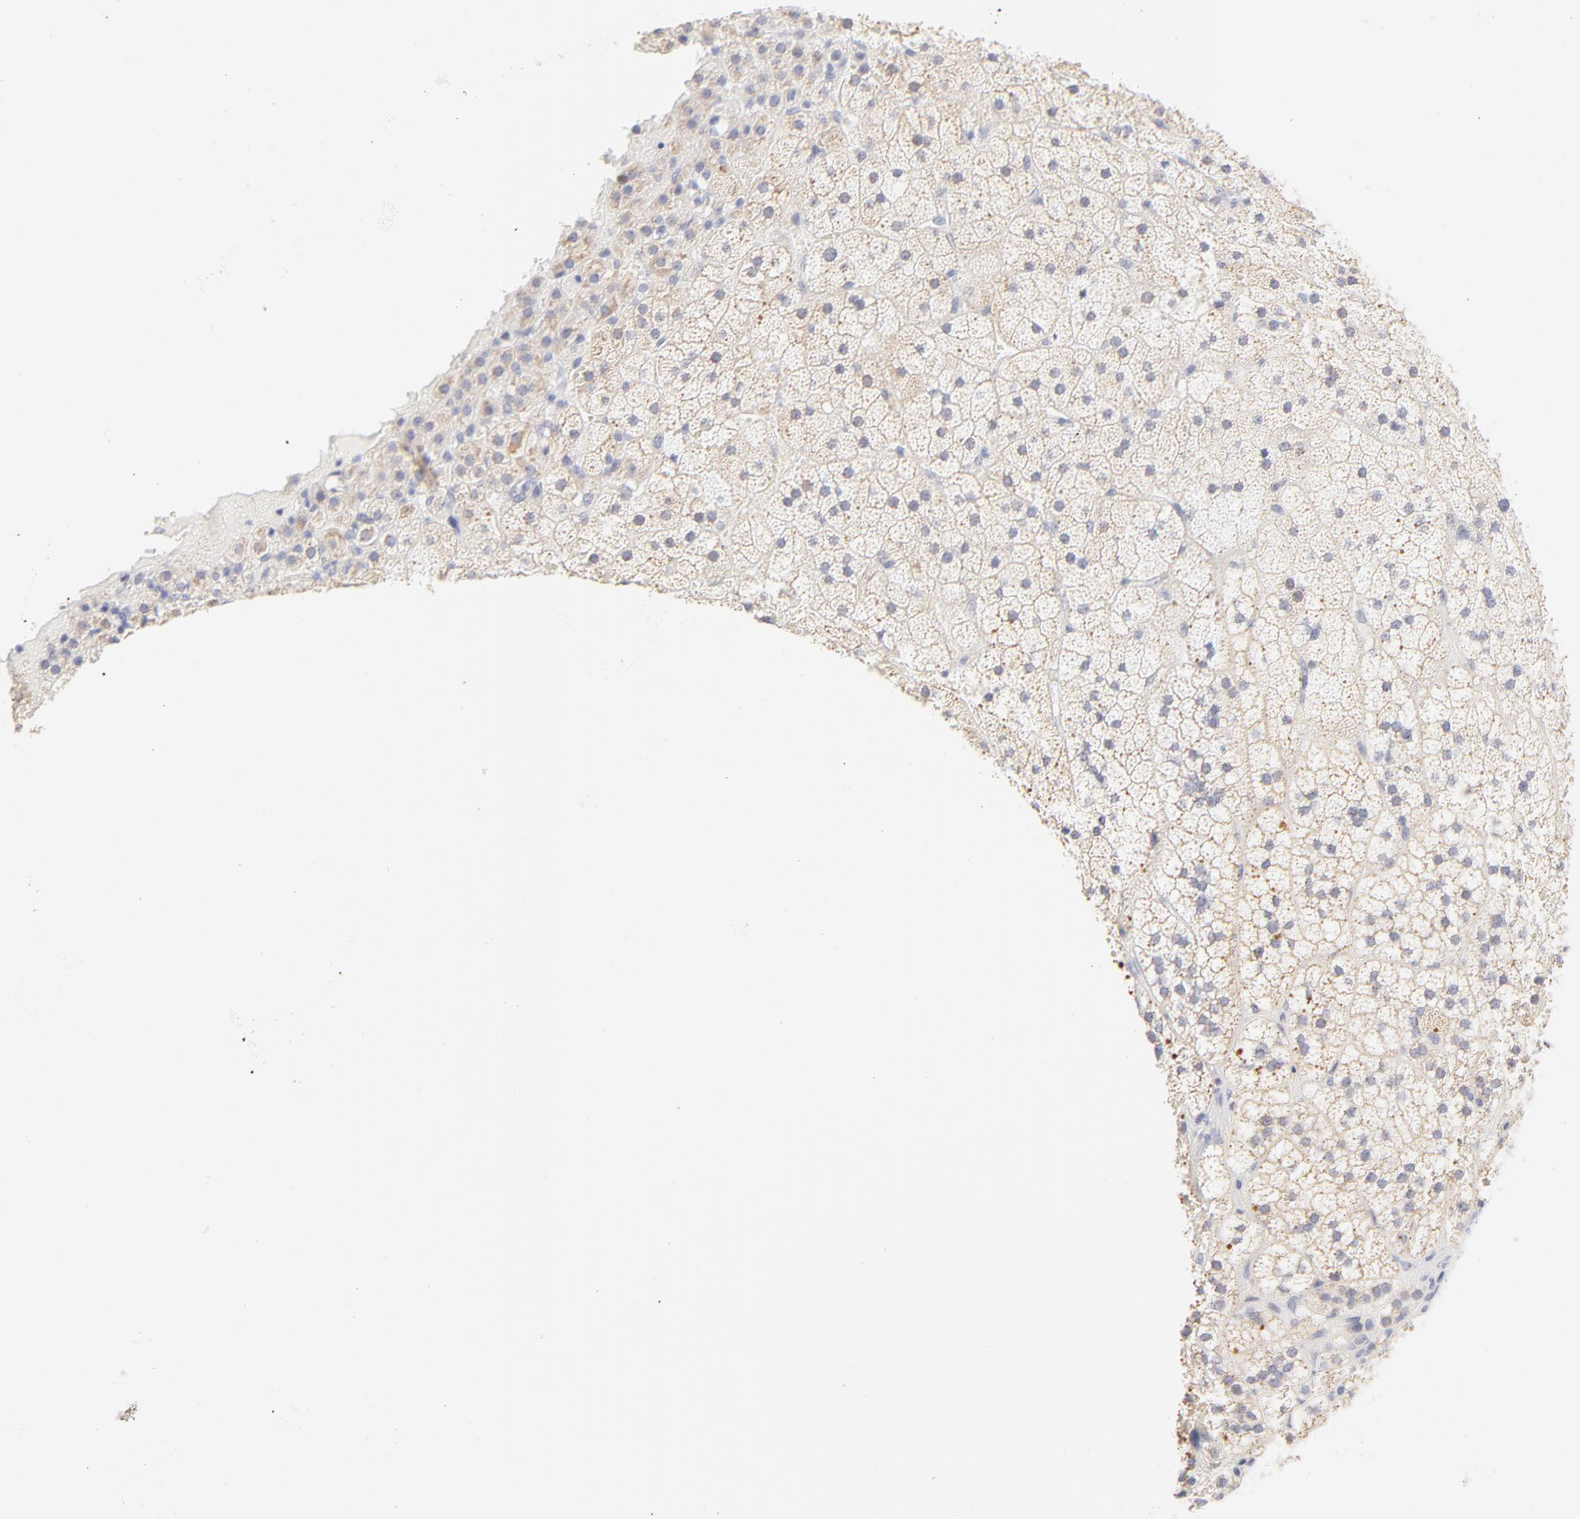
{"staining": {"intensity": "weak", "quantity": "<25%", "location": "cytoplasmic/membranous"}, "tissue": "adrenal gland", "cell_type": "Glandular cells", "image_type": "normal", "snomed": [{"axis": "morphology", "description": "Normal tissue, NOS"}, {"axis": "topography", "description": "Adrenal gland"}], "caption": "Photomicrograph shows no significant protein positivity in glandular cells of unremarkable adrenal gland.", "gene": "NPNT", "patient": {"sex": "male", "age": 35}}